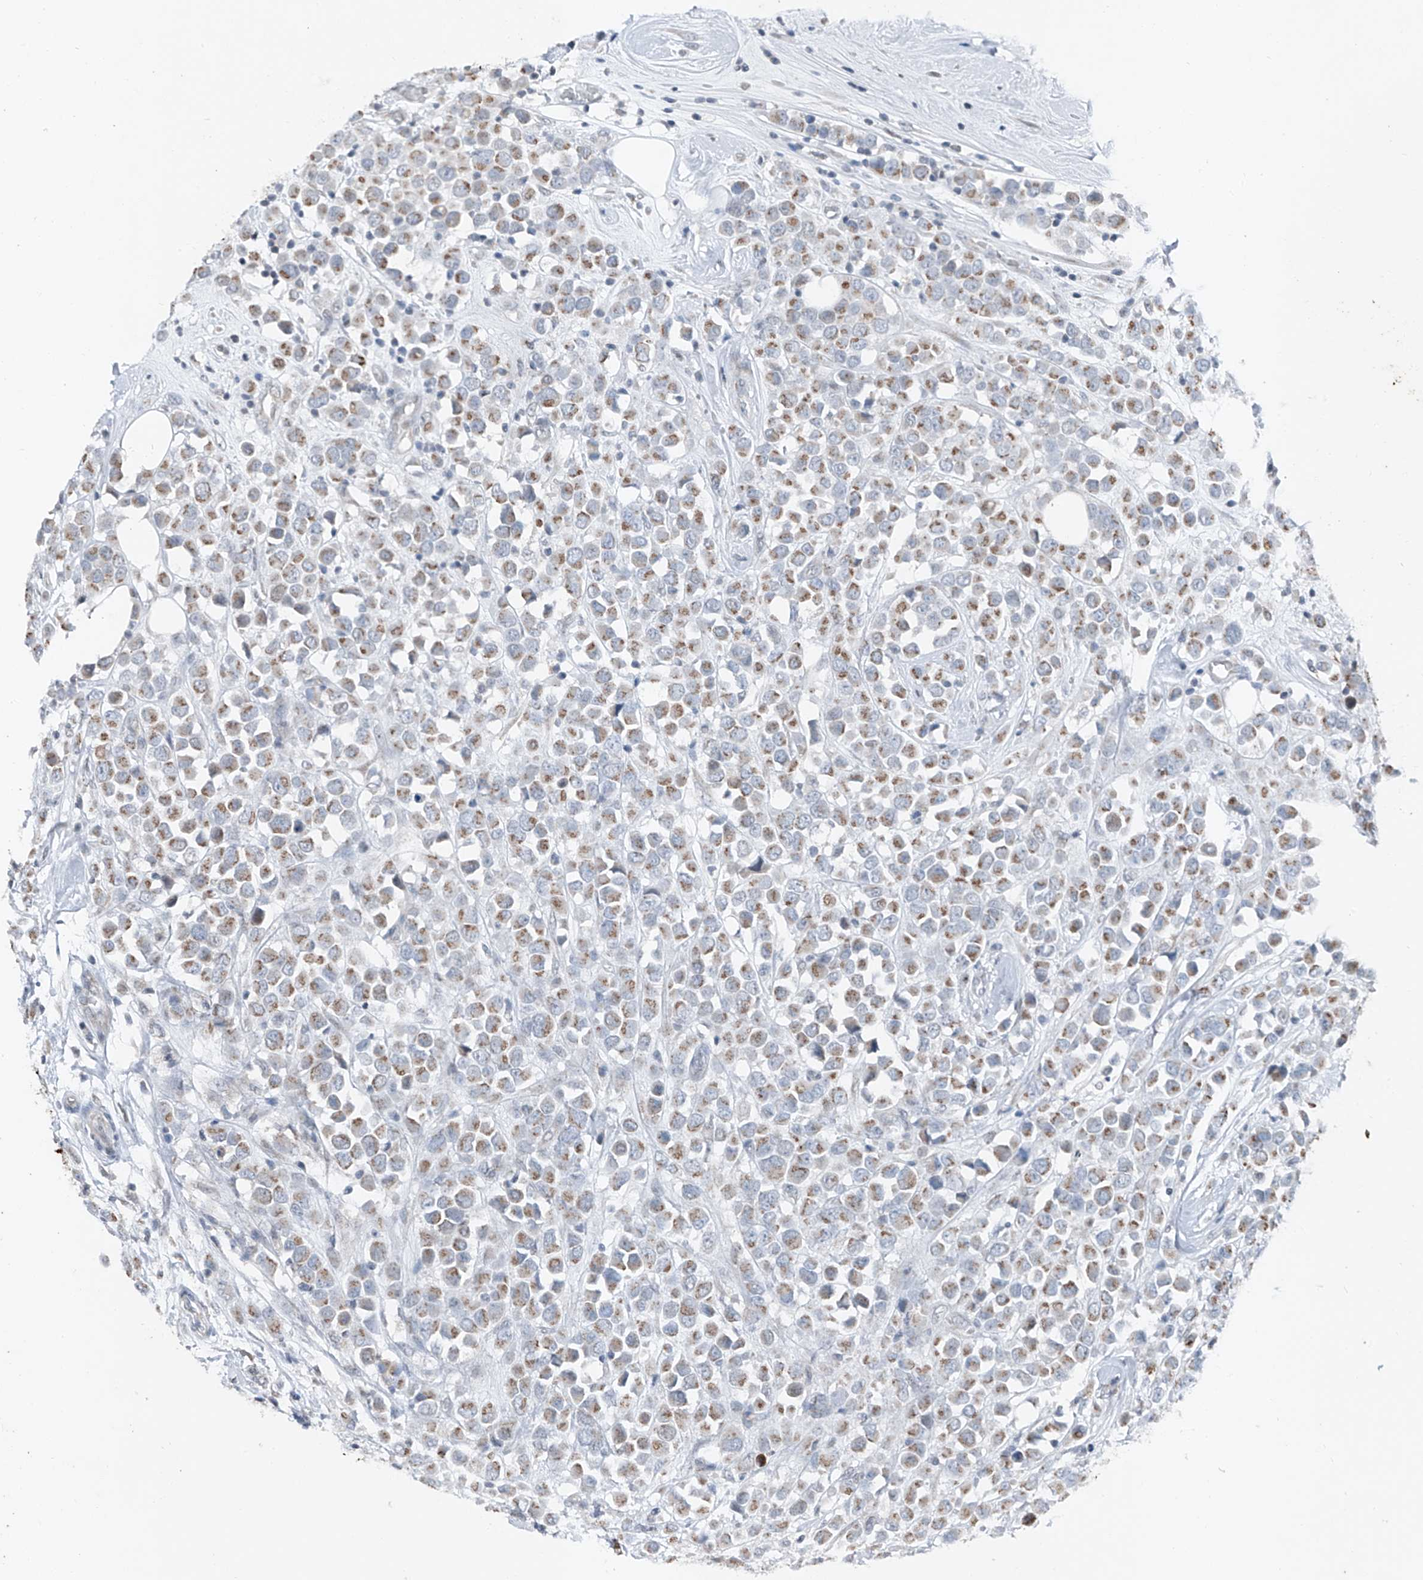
{"staining": {"intensity": "weak", "quantity": ">75%", "location": "cytoplasmic/membranous"}, "tissue": "breast cancer", "cell_type": "Tumor cells", "image_type": "cancer", "snomed": [{"axis": "morphology", "description": "Duct carcinoma"}, {"axis": "topography", "description": "Breast"}], "caption": "The histopathology image shows staining of breast cancer, revealing weak cytoplasmic/membranous protein positivity (brown color) within tumor cells.", "gene": "DYRK1B", "patient": {"sex": "female", "age": 61}}